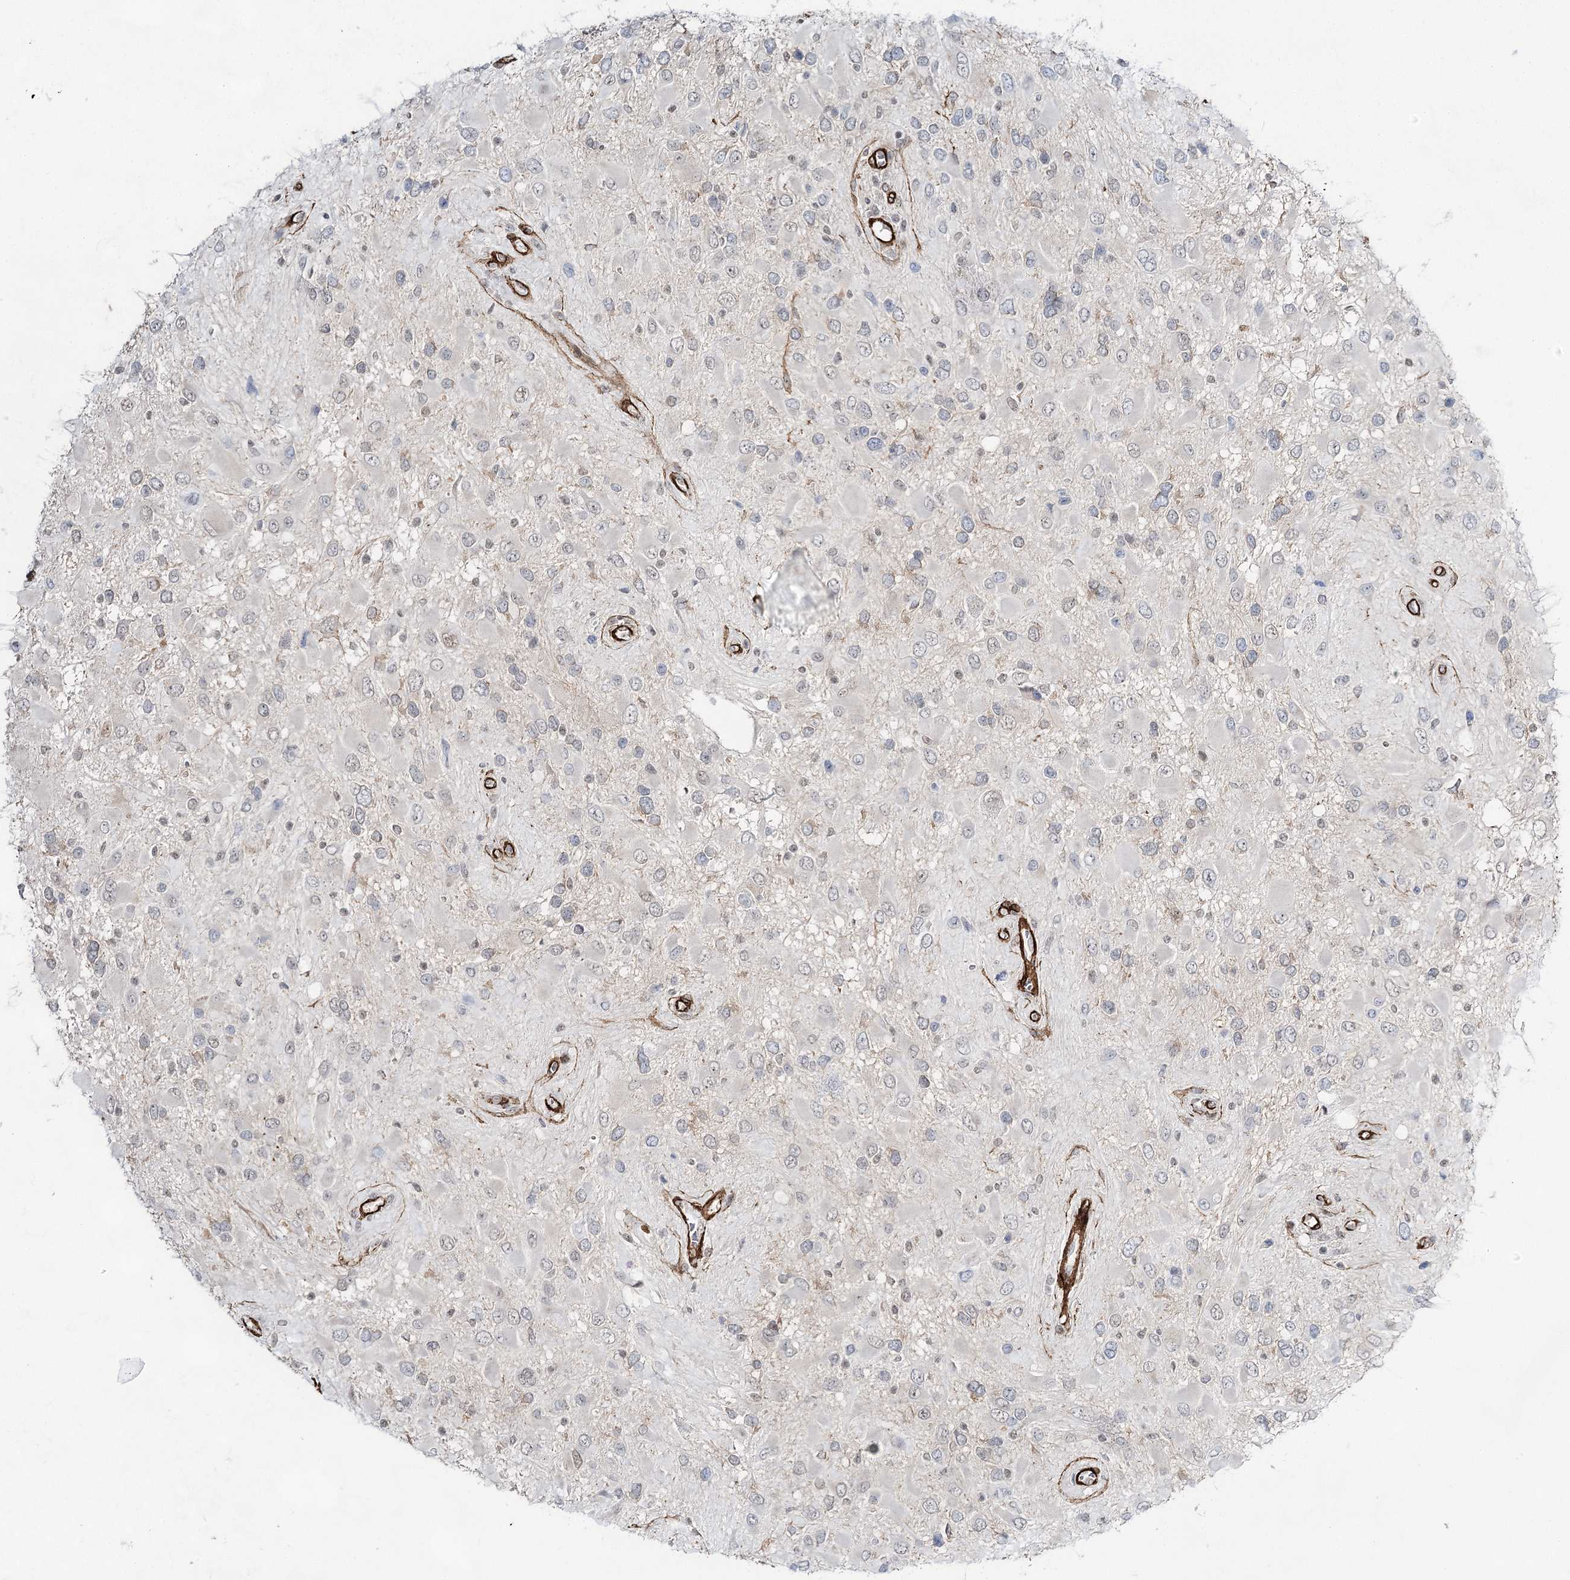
{"staining": {"intensity": "negative", "quantity": "none", "location": "none"}, "tissue": "glioma", "cell_type": "Tumor cells", "image_type": "cancer", "snomed": [{"axis": "morphology", "description": "Glioma, malignant, High grade"}, {"axis": "topography", "description": "Brain"}], "caption": "This is an immunohistochemistry (IHC) micrograph of glioma. There is no positivity in tumor cells.", "gene": "CWF19L1", "patient": {"sex": "male", "age": 53}}